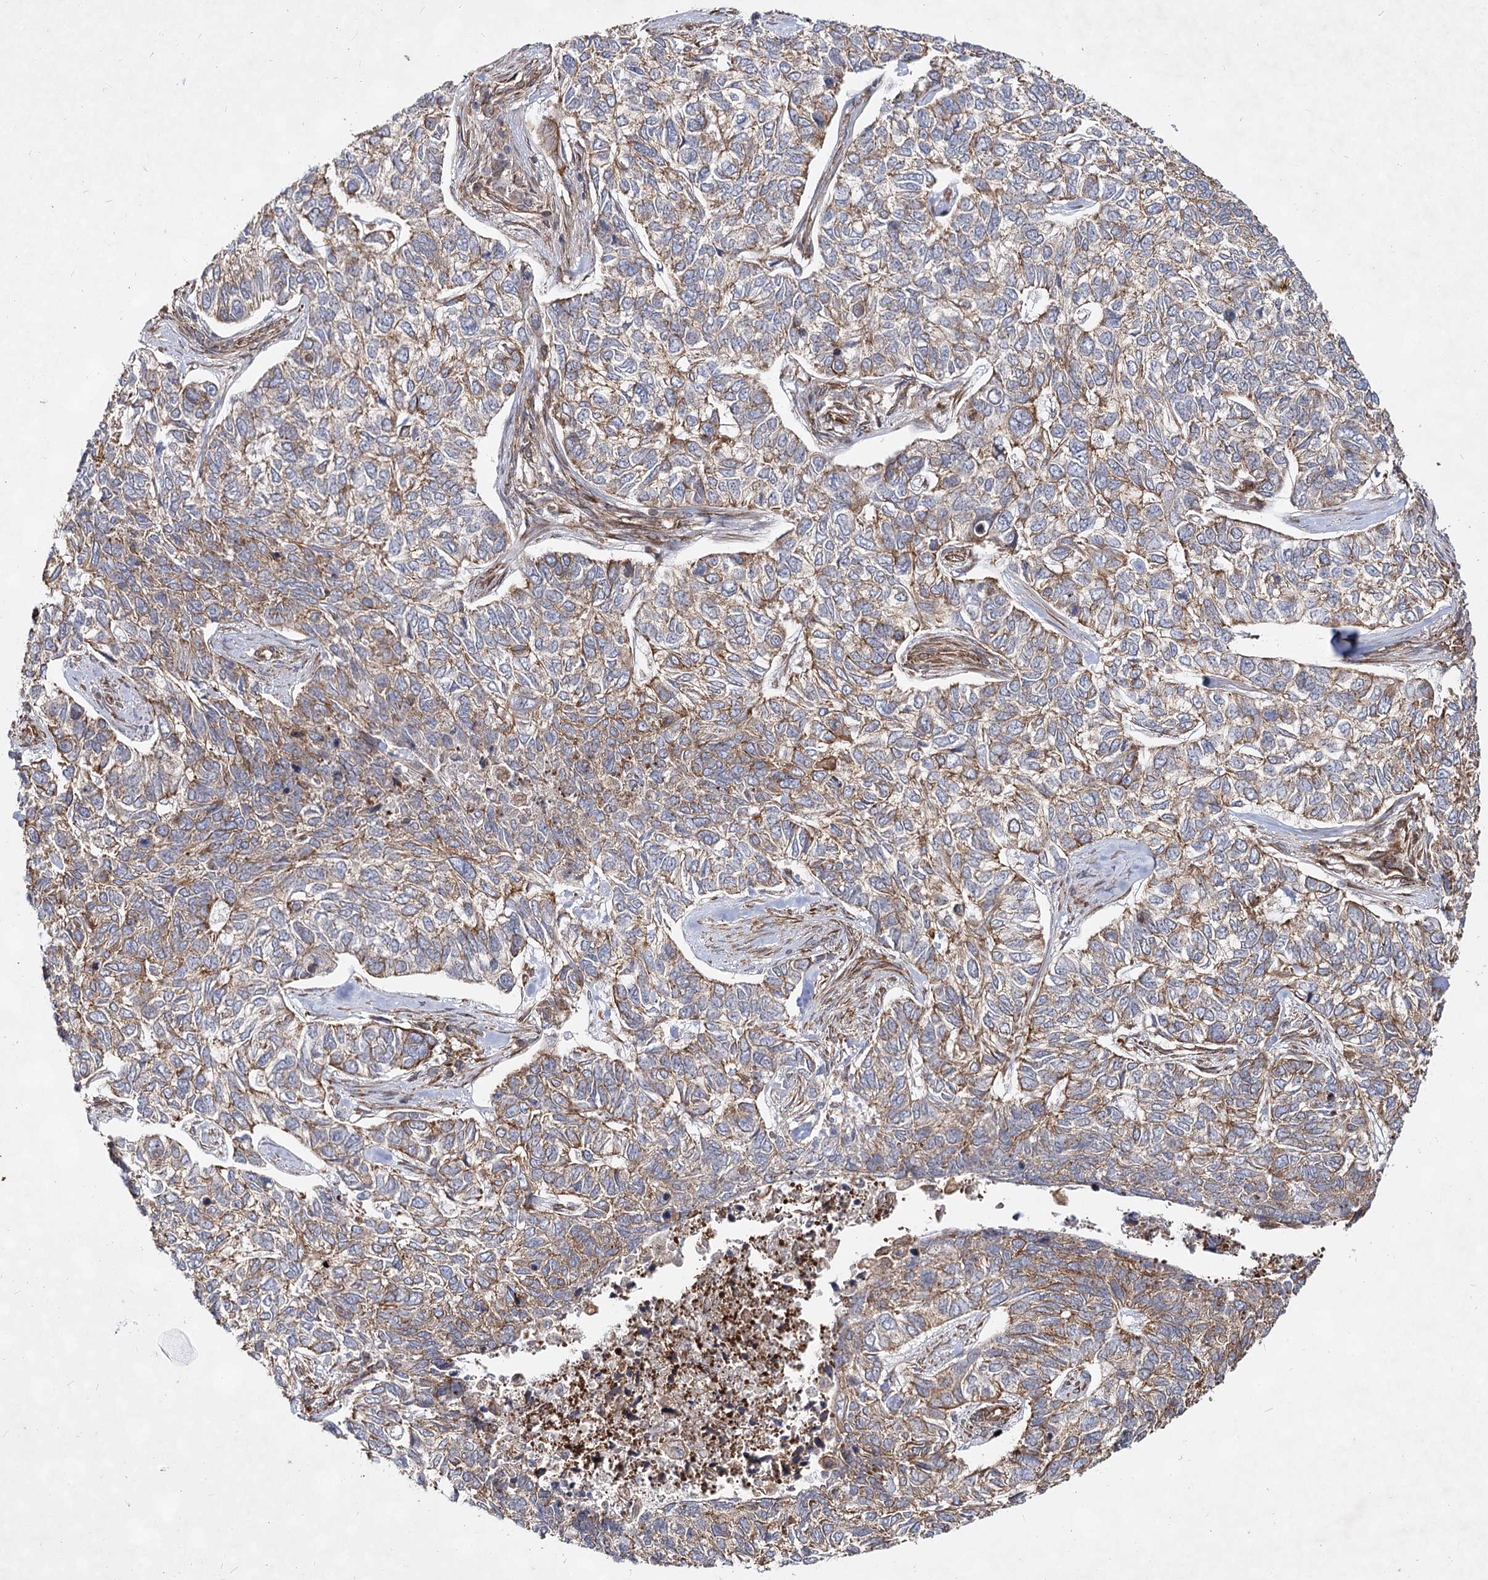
{"staining": {"intensity": "moderate", "quantity": ">75%", "location": "cytoplasmic/membranous"}, "tissue": "skin cancer", "cell_type": "Tumor cells", "image_type": "cancer", "snomed": [{"axis": "morphology", "description": "Basal cell carcinoma"}, {"axis": "topography", "description": "Skin"}], "caption": "This image reveals skin cancer (basal cell carcinoma) stained with immunohistochemistry (IHC) to label a protein in brown. The cytoplasmic/membranous of tumor cells show moderate positivity for the protein. Nuclei are counter-stained blue.", "gene": "IQSEC1", "patient": {"sex": "female", "age": 65}}